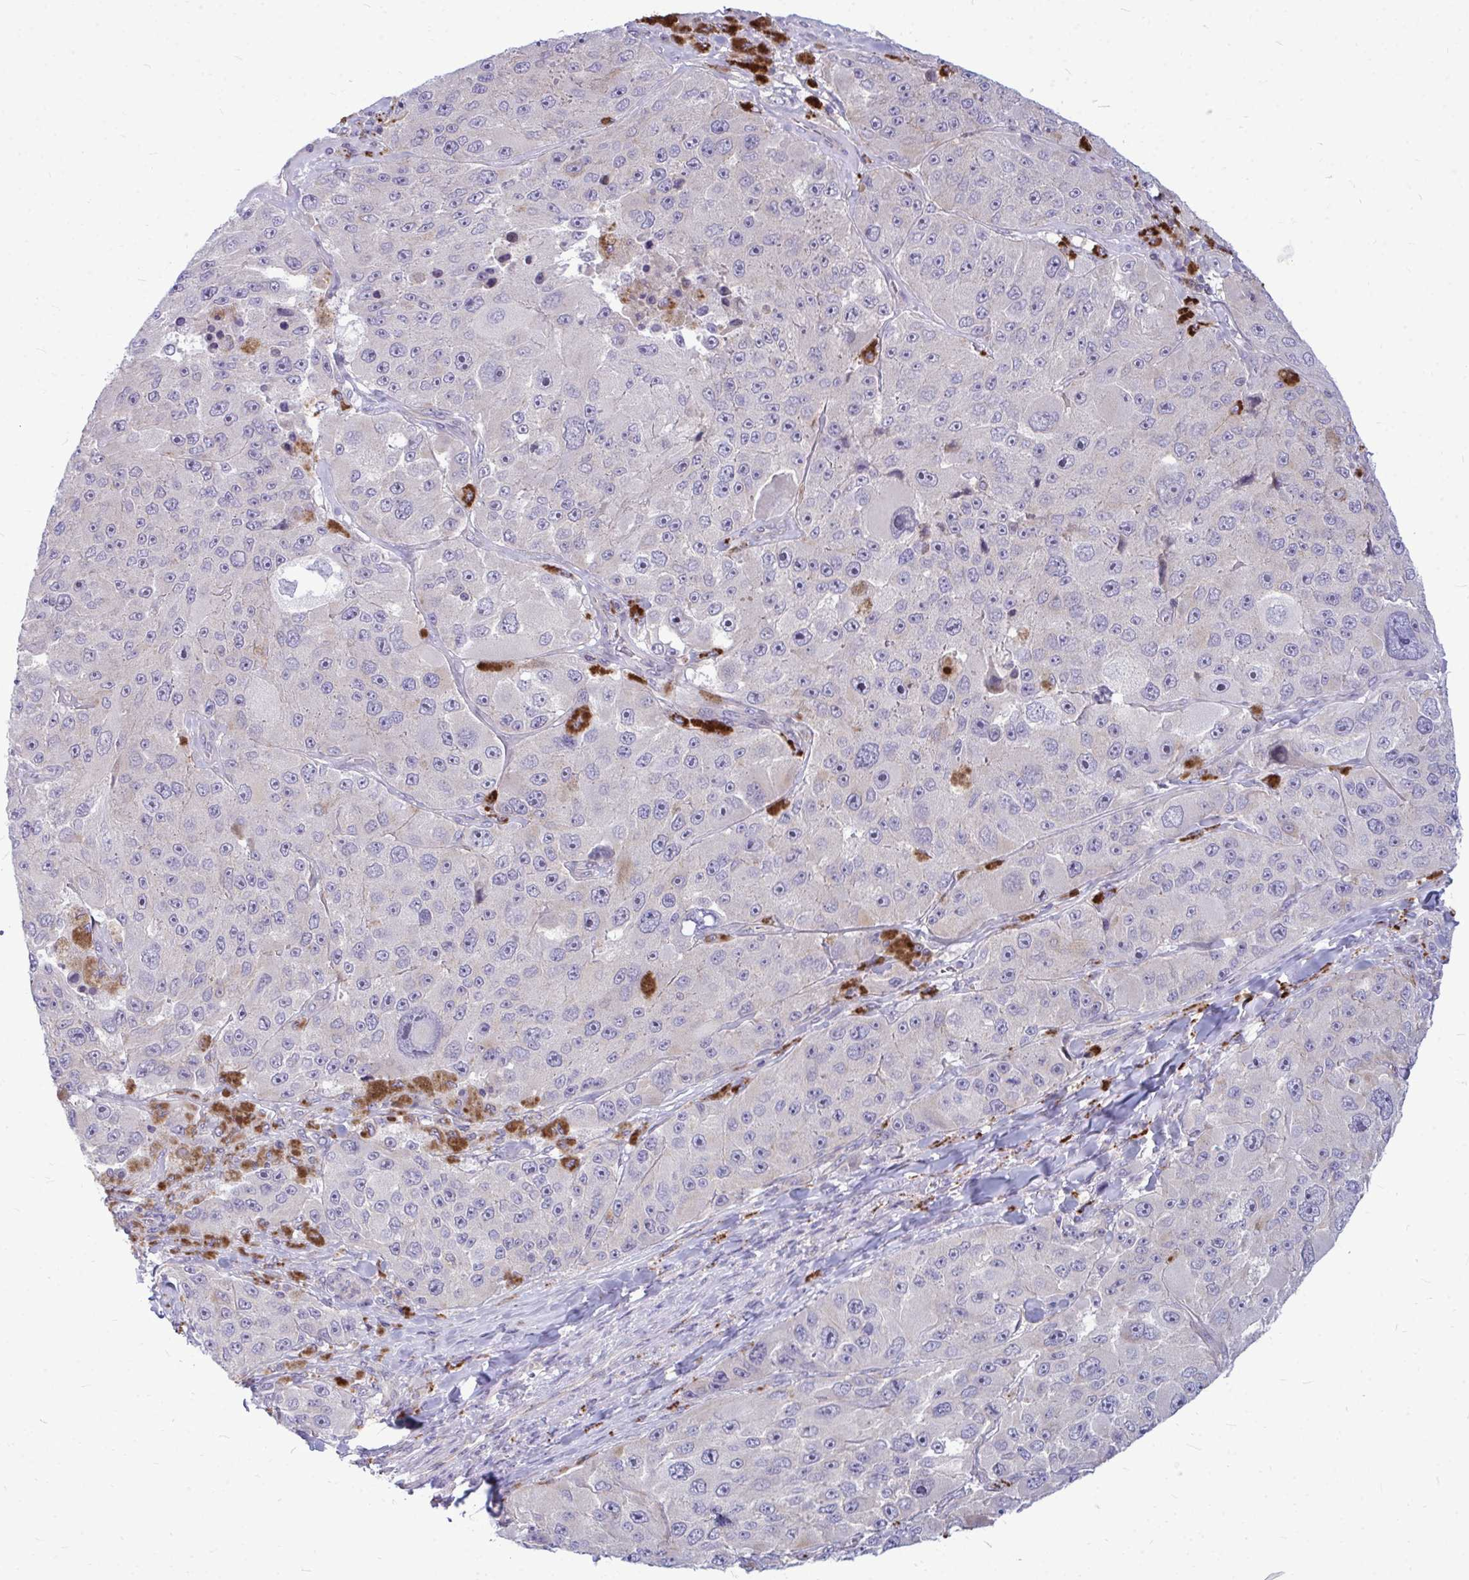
{"staining": {"intensity": "negative", "quantity": "none", "location": "none"}, "tissue": "melanoma", "cell_type": "Tumor cells", "image_type": "cancer", "snomed": [{"axis": "morphology", "description": "Malignant melanoma, Metastatic site"}, {"axis": "topography", "description": "Lymph node"}], "caption": "High power microscopy photomicrograph of an immunohistochemistry micrograph of melanoma, revealing no significant staining in tumor cells.", "gene": "ZSCAN25", "patient": {"sex": "male", "age": 62}}